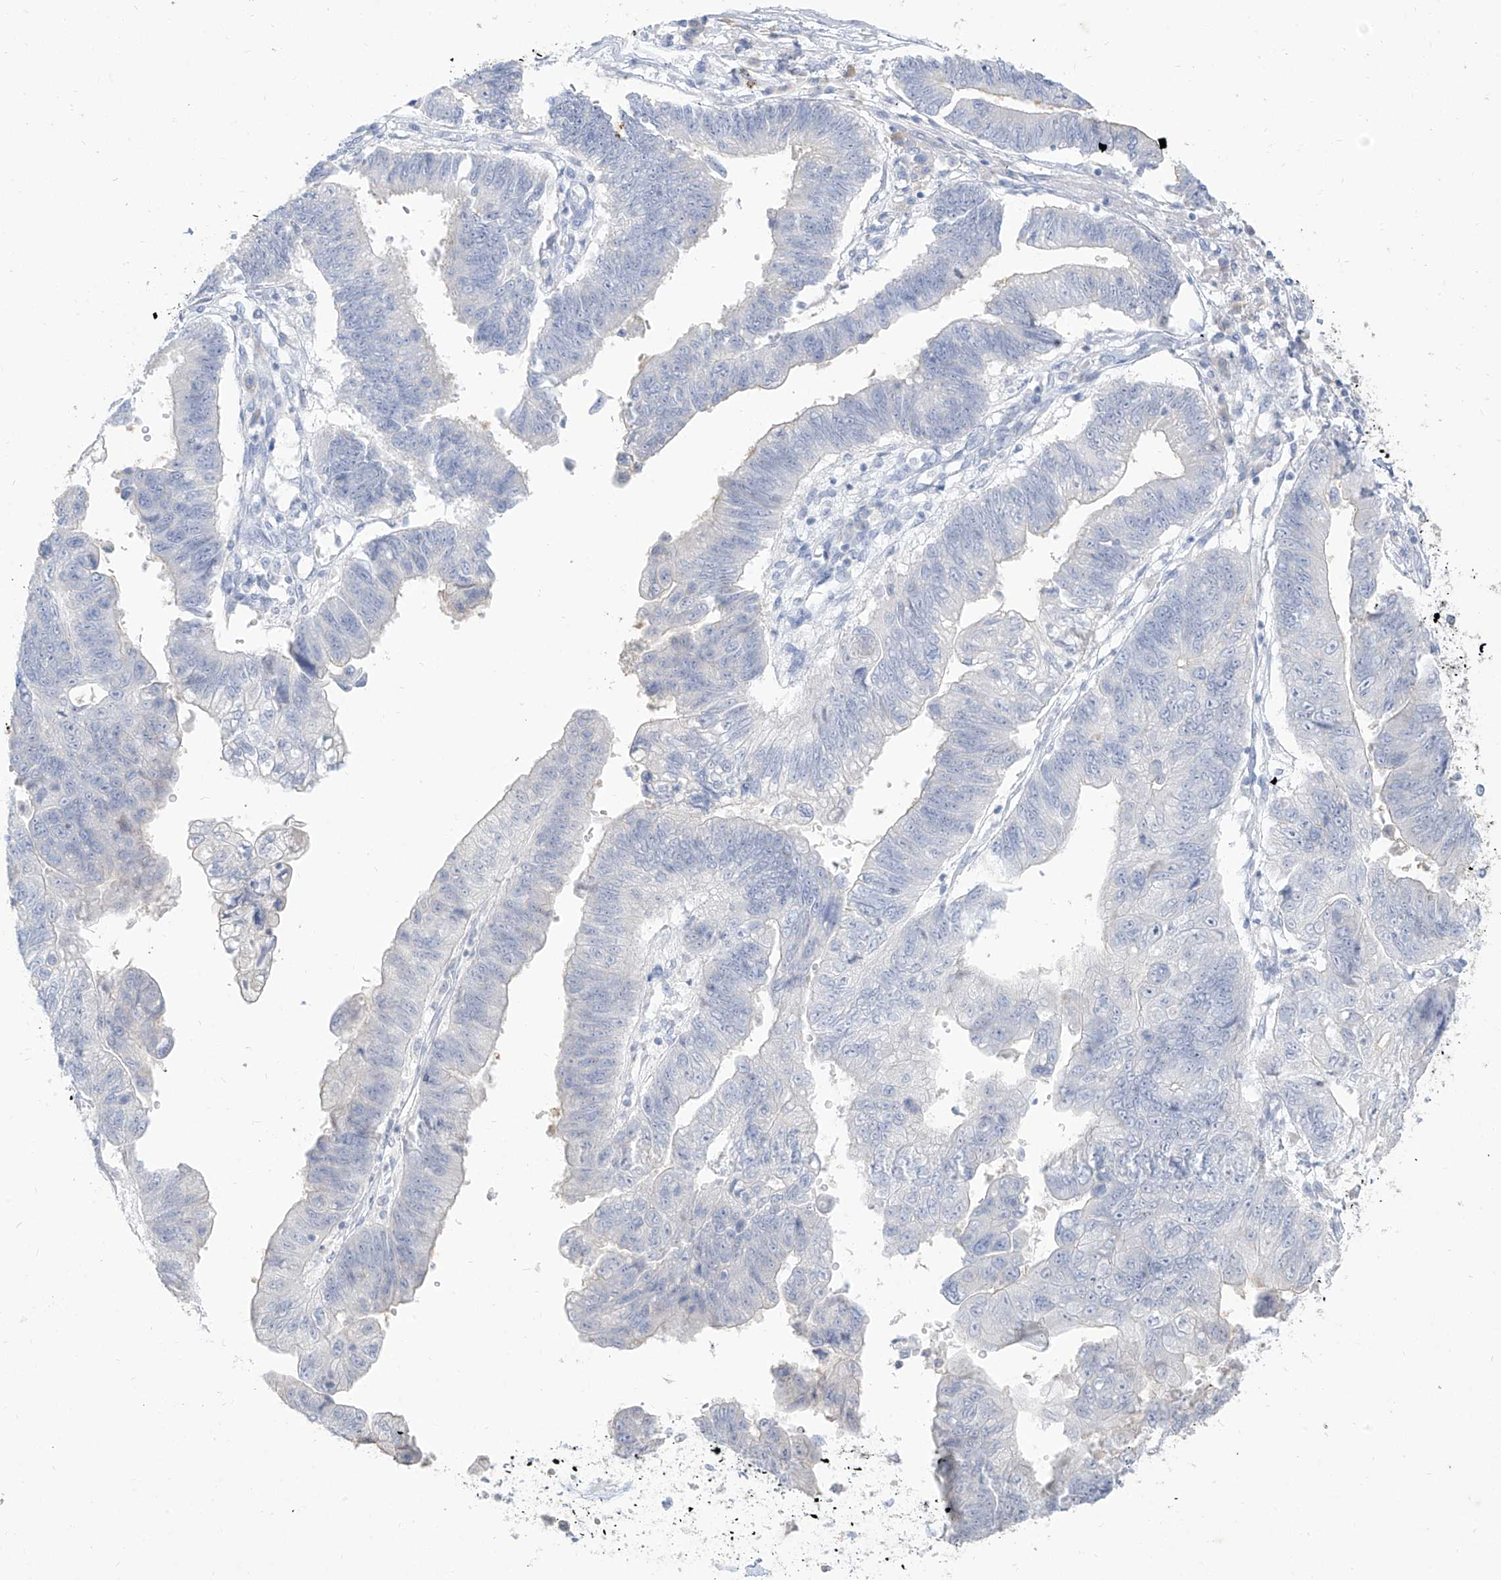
{"staining": {"intensity": "negative", "quantity": "none", "location": "none"}, "tissue": "stomach cancer", "cell_type": "Tumor cells", "image_type": "cancer", "snomed": [{"axis": "morphology", "description": "Adenocarcinoma, NOS"}, {"axis": "topography", "description": "Stomach"}], "caption": "IHC histopathology image of neoplastic tissue: human stomach adenocarcinoma stained with DAB displays no significant protein positivity in tumor cells.", "gene": "TGM4", "patient": {"sex": "male", "age": 59}}